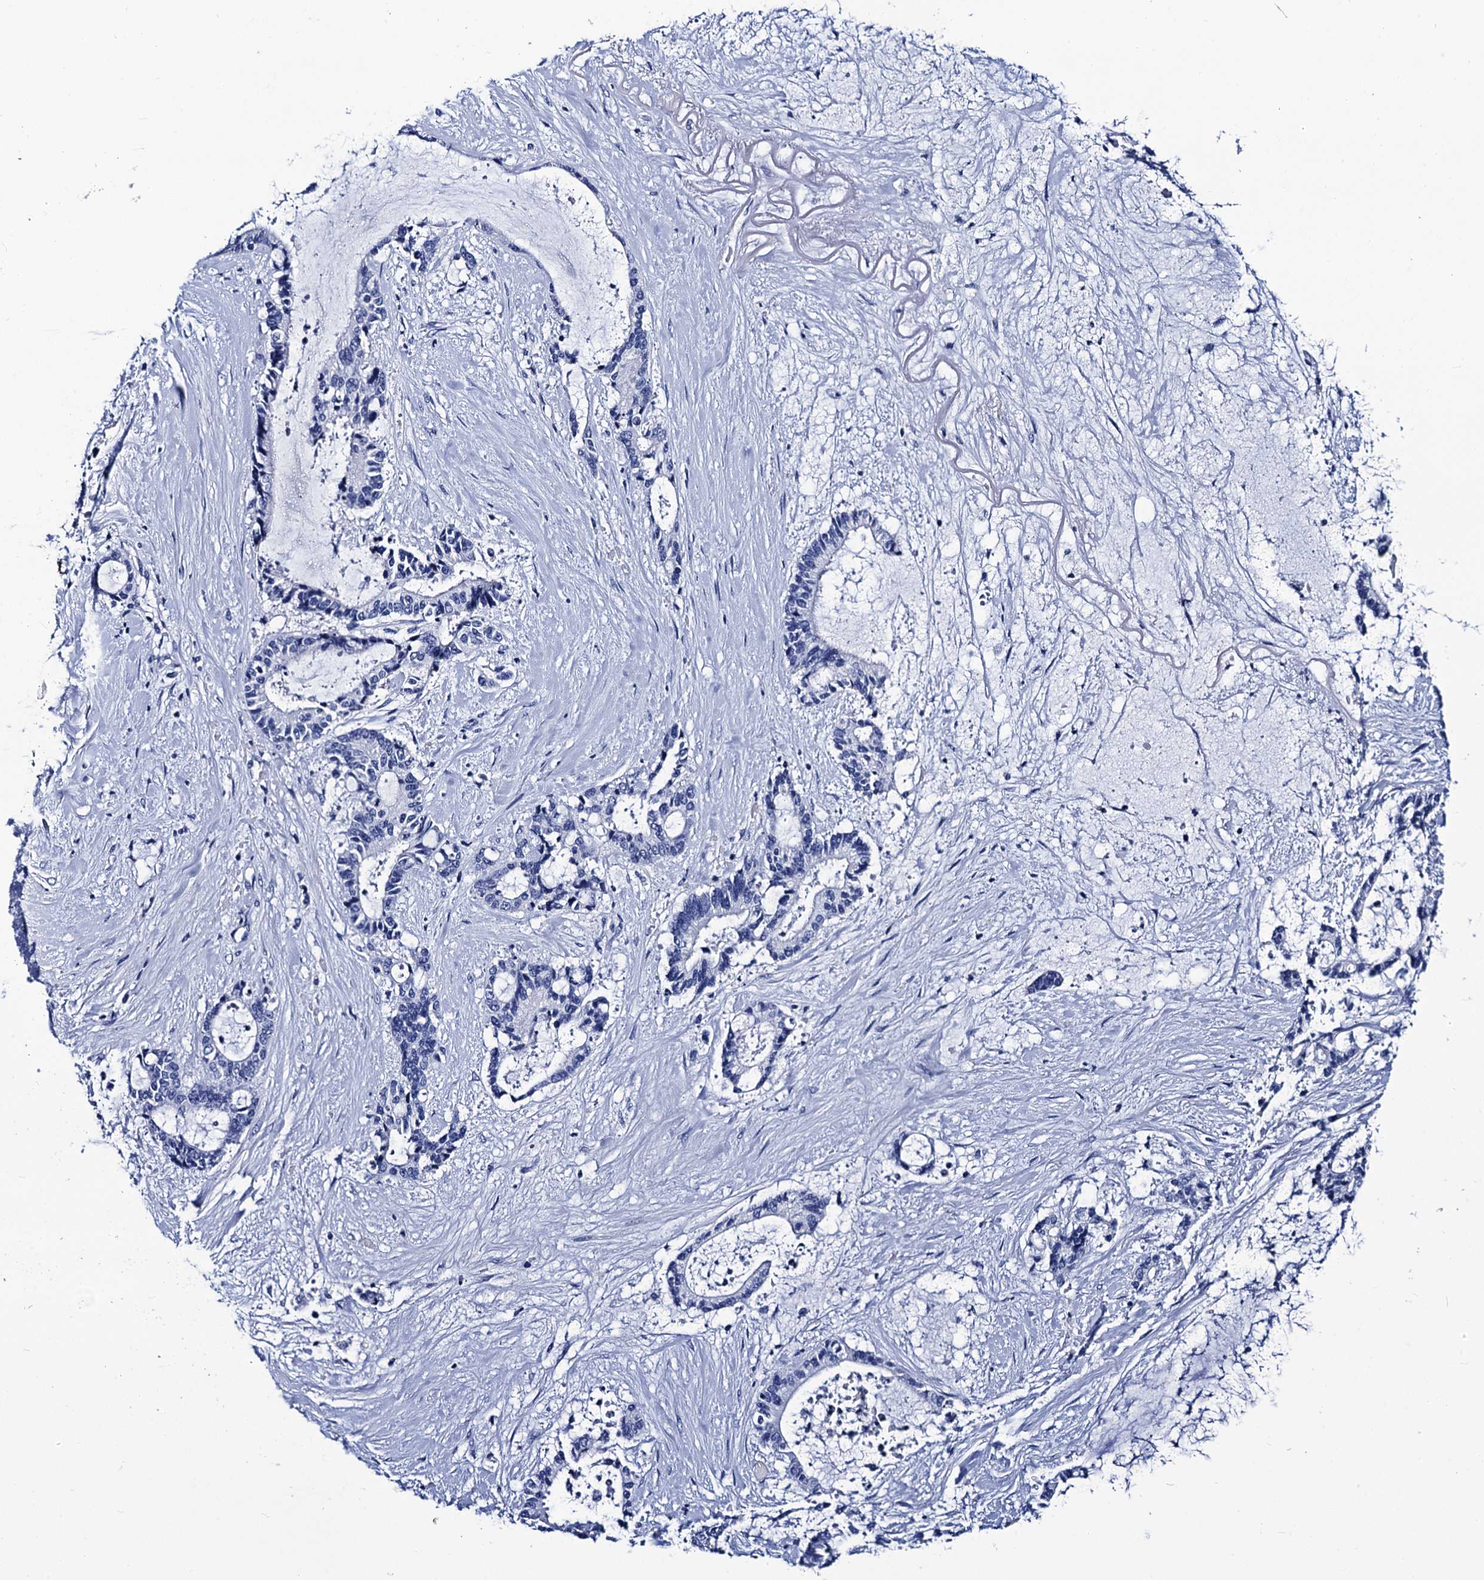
{"staining": {"intensity": "negative", "quantity": "none", "location": "none"}, "tissue": "liver cancer", "cell_type": "Tumor cells", "image_type": "cancer", "snomed": [{"axis": "morphology", "description": "Normal tissue, NOS"}, {"axis": "morphology", "description": "Cholangiocarcinoma"}, {"axis": "topography", "description": "Liver"}, {"axis": "topography", "description": "Peripheral nerve tissue"}], "caption": "Liver cancer was stained to show a protein in brown. There is no significant expression in tumor cells.", "gene": "MYBPC3", "patient": {"sex": "female", "age": 73}}